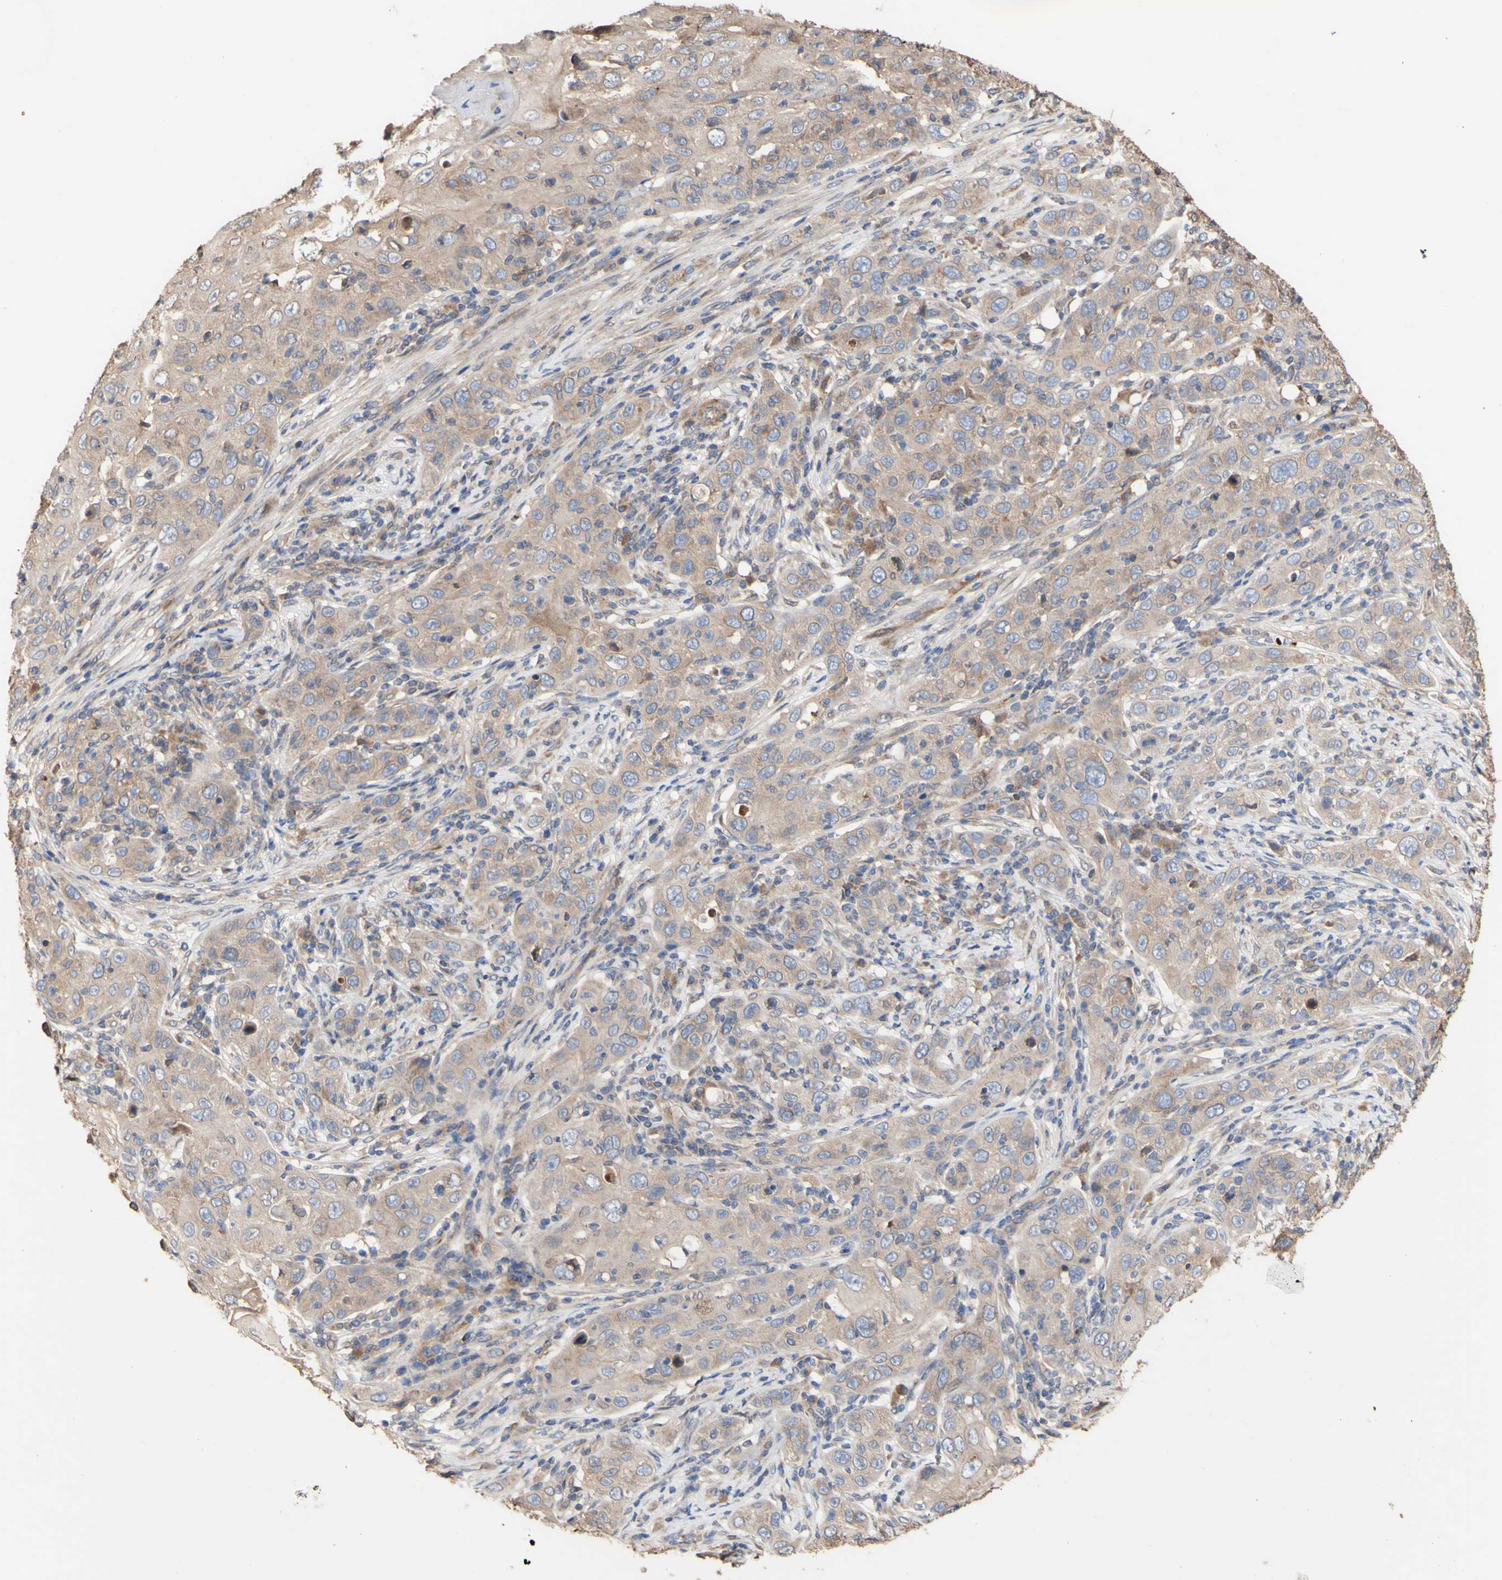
{"staining": {"intensity": "moderate", "quantity": ">75%", "location": "cytoplasmic/membranous"}, "tissue": "skin cancer", "cell_type": "Tumor cells", "image_type": "cancer", "snomed": [{"axis": "morphology", "description": "Squamous cell carcinoma, NOS"}, {"axis": "topography", "description": "Skin"}], "caption": "DAB (3,3'-diaminobenzidine) immunohistochemical staining of human squamous cell carcinoma (skin) reveals moderate cytoplasmic/membranous protein staining in about >75% of tumor cells.", "gene": "NECTIN3", "patient": {"sex": "female", "age": 88}}